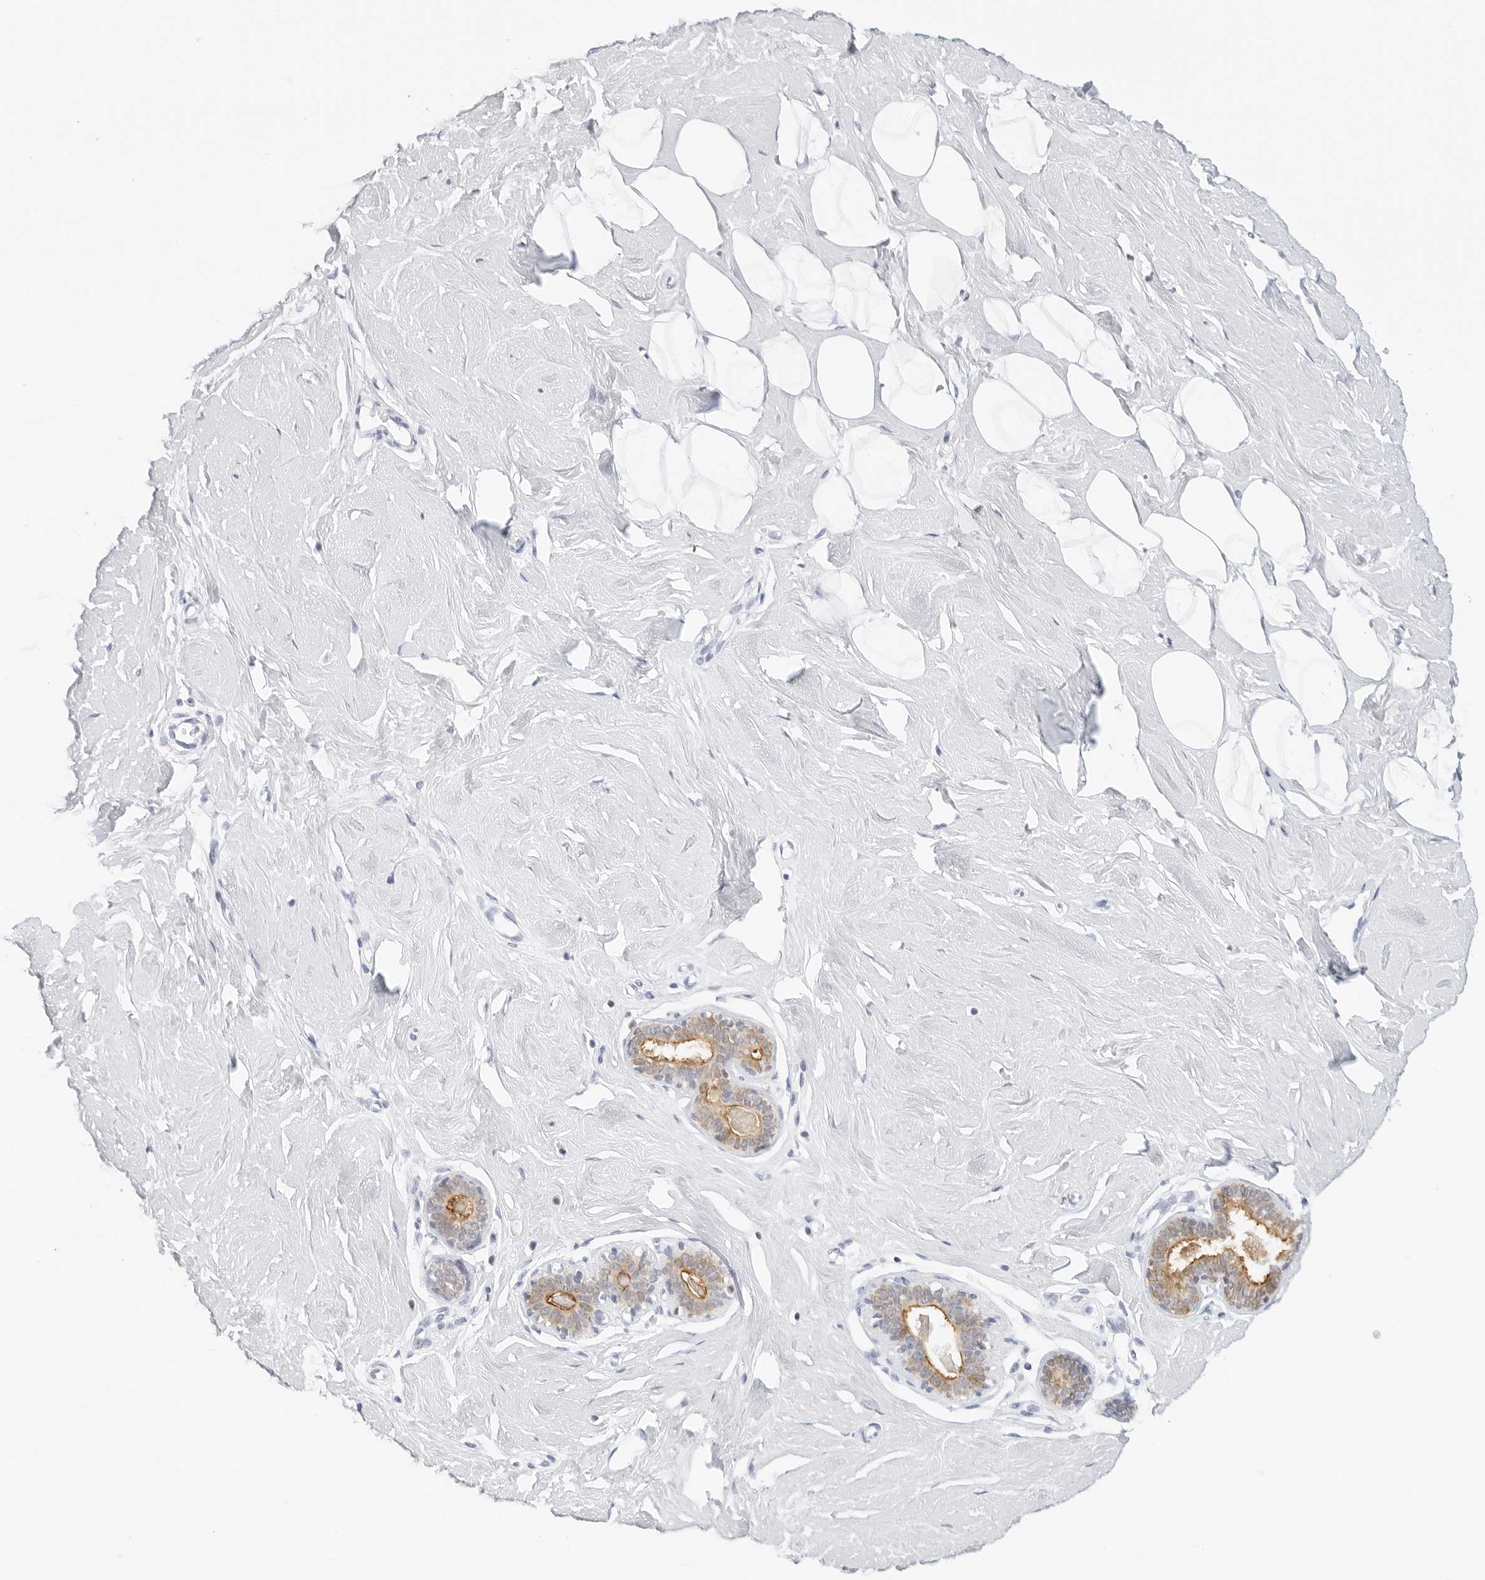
{"staining": {"intensity": "negative", "quantity": "none", "location": "none"}, "tissue": "breast", "cell_type": "Adipocytes", "image_type": "normal", "snomed": [{"axis": "morphology", "description": "Normal tissue, NOS"}, {"axis": "topography", "description": "Breast"}], "caption": "Adipocytes show no significant positivity in benign breast. Brightfield microscopy of immunohistochemistry (IHC) stained with DAB (3,3'-diaminobenzidine) (brown) and hematoxylin (blue), captured at high magnification.", "gene": "SLC9A3R1", "patient": {"sex": "female", "age": 23}}